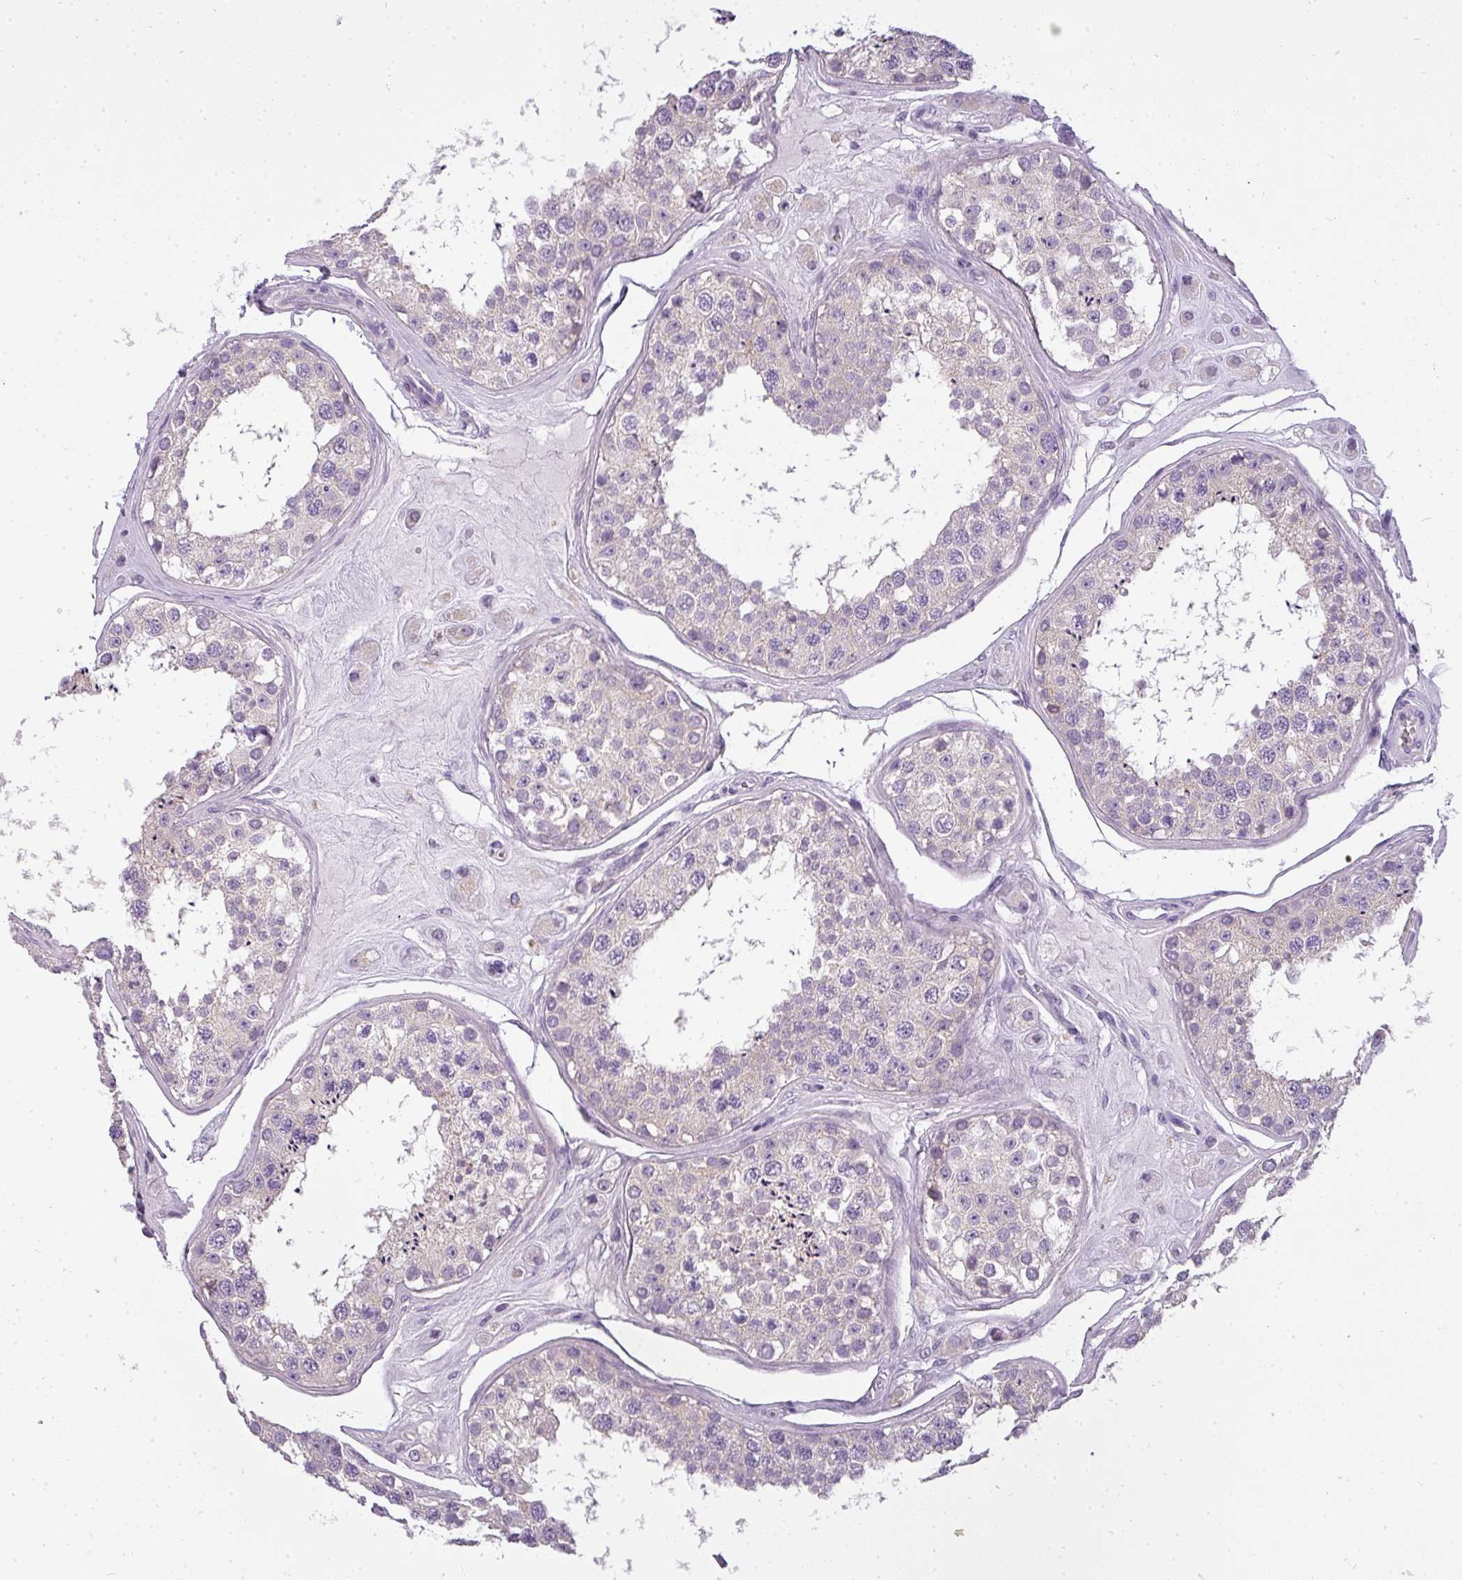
{"staining": {"intensity": "negative", "quantity": "none", "location": "none"}, "tissue": "testis", "cell_type": "Cells in seminiferous ducts", "image_type": "normal", "snomed": [{"axis": "morphology", "description": "Normal tissue, NOS"}, {"axis": "topography", "description": "Testis"}], "caption": "Cells in seminiferous ducts are negative for protein expression in benign human testis. (Stains: DAB immunohistochemistry (IHC) with hematoxylin counter stain, Microscopy: brightfield microscopy at high magnification).", "gene": "ATP6V1D", "patient": {"sex": "male", "age": 25}}